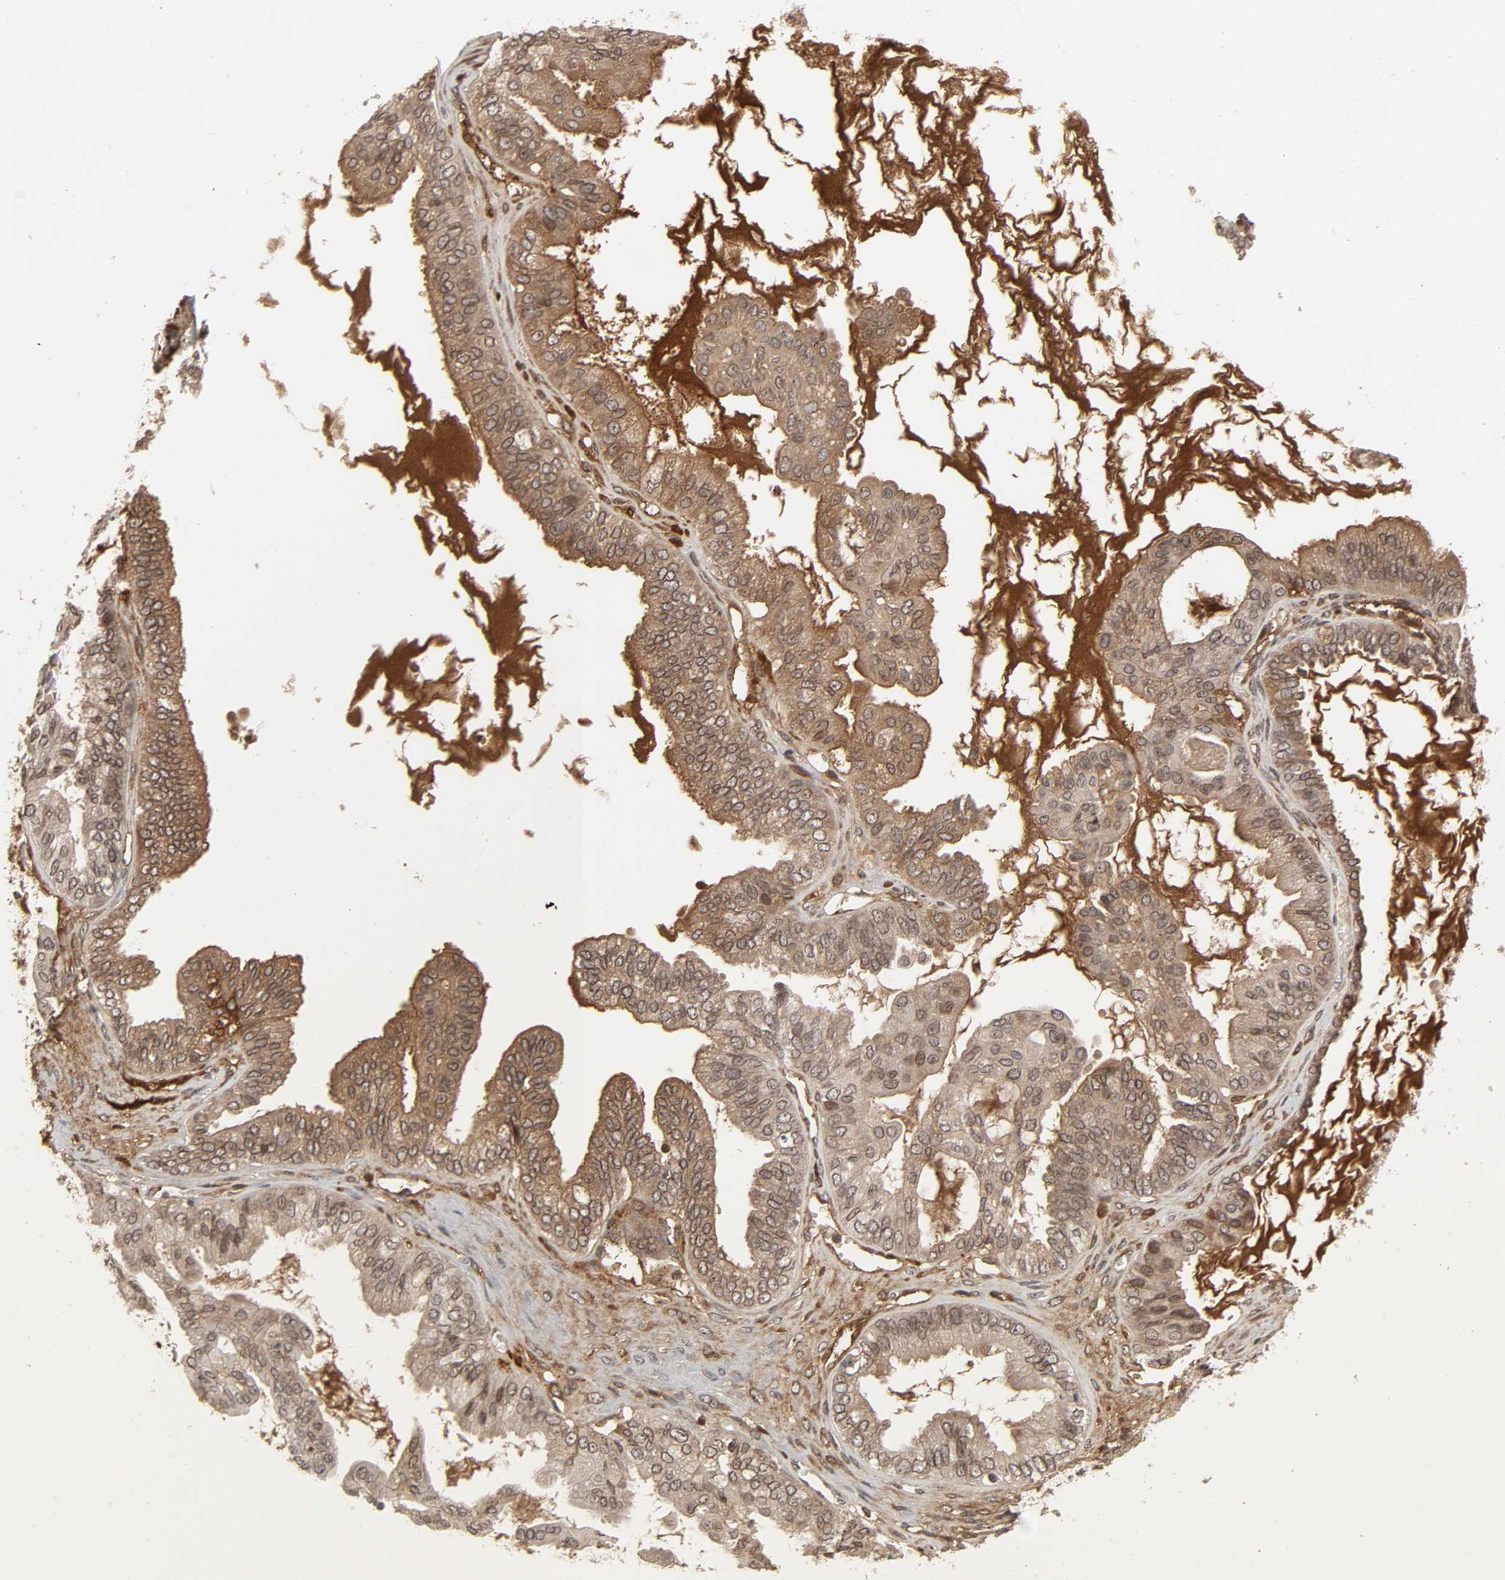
{"staining": {"intensity": "moderate", "quantity": ">75%", "location": "cytoplasmic/membranous,nuclear"}, "tissue": "ovarian cancer", "cell_type": "Tumor cells", "image_type": "cancer", "snomed": [{"axis": "morphology", "description": "Carcinoma, NOS"}, {"axis": "morphology", "description": "Carcinoma, endometroid"}, {"axis": "topography", "description": "Ovary"}], "caption": "This is an image of IHC staining of endometroid carcinoma (ovarian), which shows moderate positivity in the cytoplasmic/membranous and nuclear of tumor cells.", "gene": "CPN2", "patient": {"sex": "female", "age": 50}}